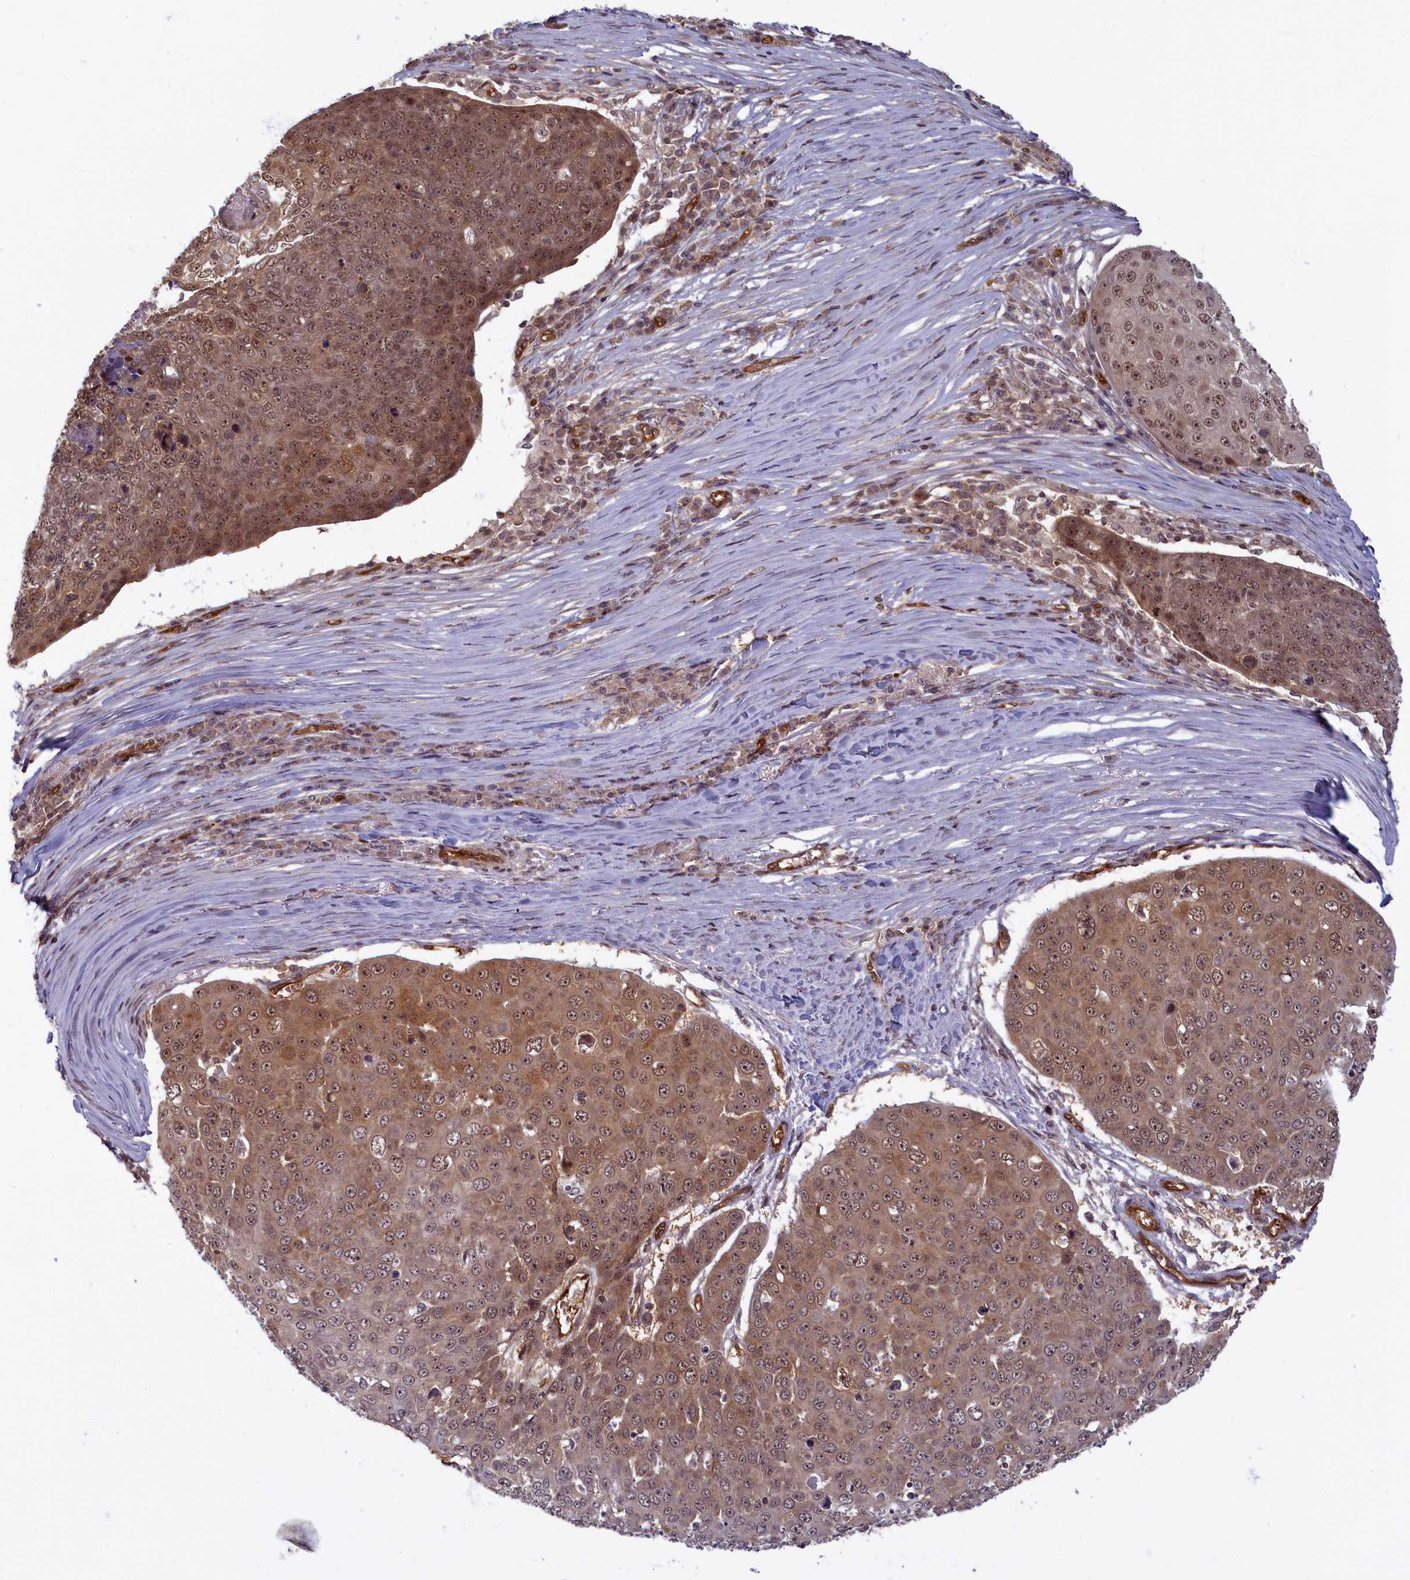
{"staining": {"intensity": "moderate", "quantity": ">75%", "location": "cytoplasmic/membranous,nuclear"}, "tissue": "skin cancer", "cell_type": "Tumor cells", "image_type": "cancer", "snomed": [{"axis": "morphology", "description": "Squamous cell carcinoma, NOS"}, {"axis": "topography", "description": "Skin"}], "caption": "Immunohistochemical staining of skin squamous cell carcinoma shows medium levels of moderate cytoplasmic/membranous and nuclear protein expression in approximately >75% of tumor cells.", "gene": "SNRK", "patient": {"sex": "male", "age": 71}}